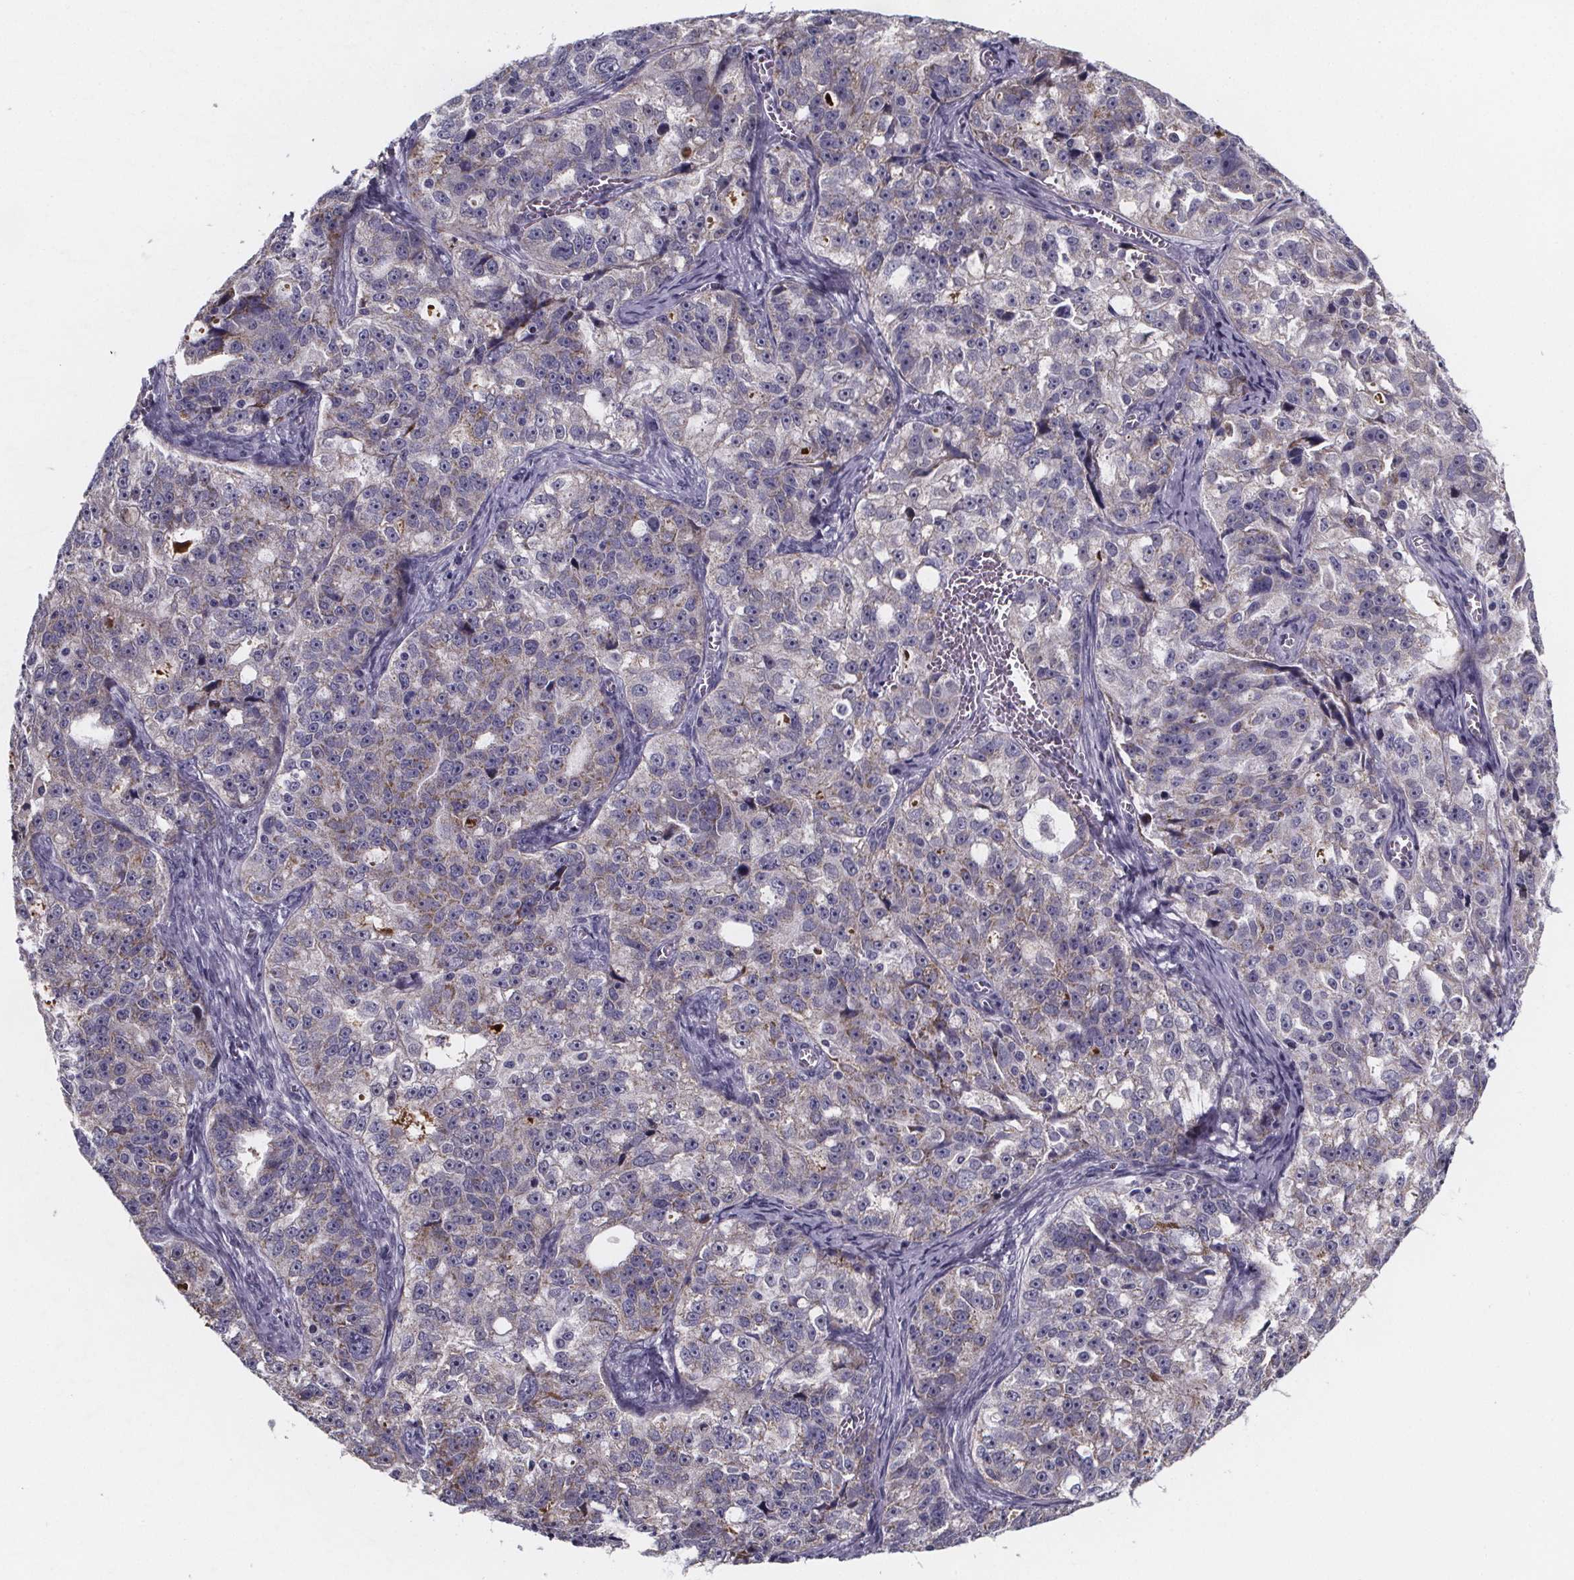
{"staining": {"intensity": "negative", "quantity": "none", "location": "none"}, "tissue": "ovarian cancer", "cell_type": "Tumor cells", "image_type": "cancer", "snomed": [{"axis": "morphology", "description": "Cystadenocarcinoma, serous, NOS"}, {"axis": "topography", "description": "Ovary"}], "caption": "There is no significant staining in tumor cells of ovarian serous cystadenocarcinoma.", "gene": "PAH", "patient": {"sex": "female", "age": 51}}